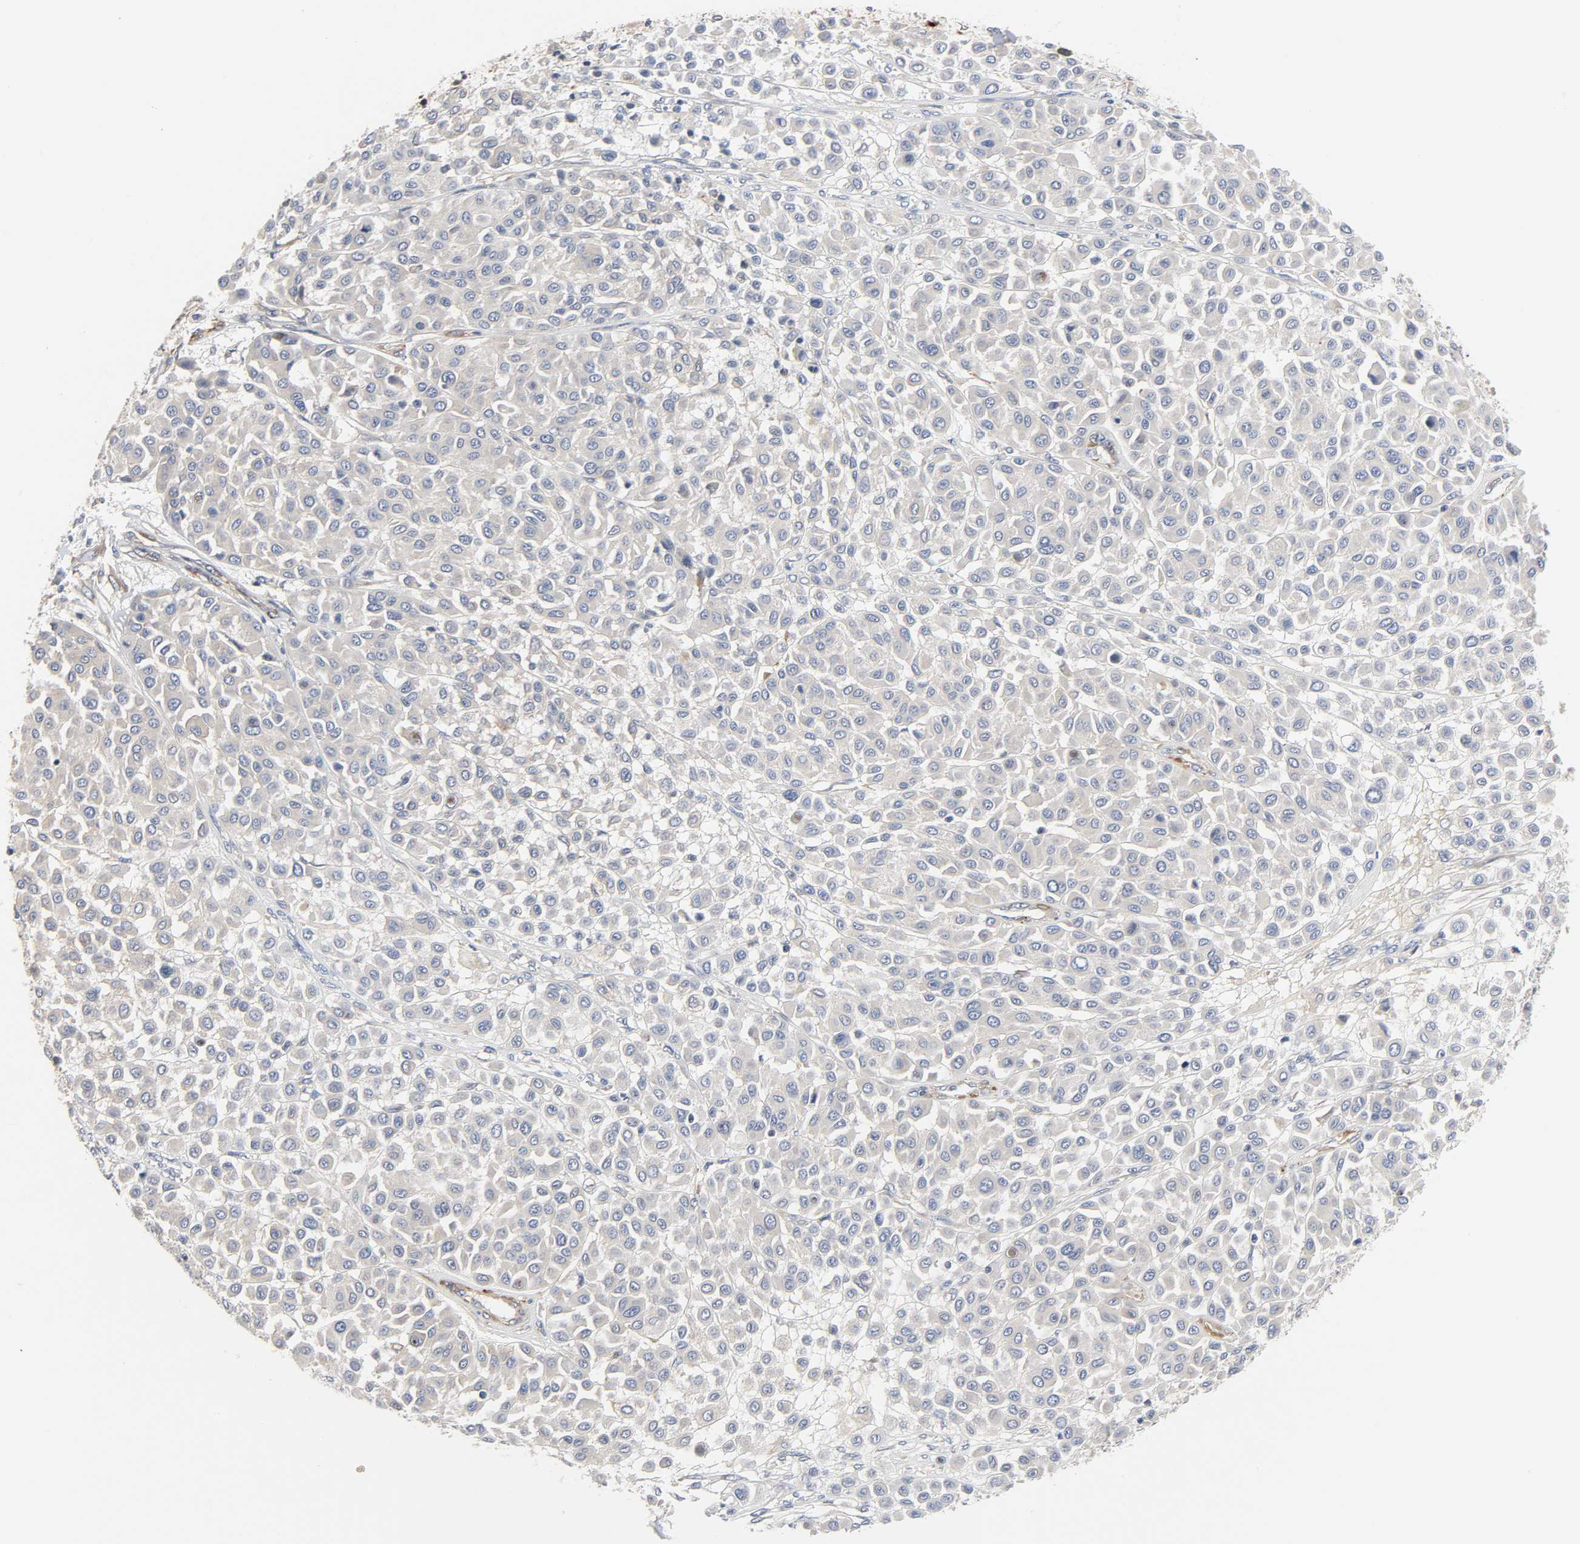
{"staining": {"intensity": "negative", "quantity": "none", "location": "none"}, "tissue": "melanoma", "cell_type": "Tumor cells", "image_type": "cancer", "snomed": [{"axis": "morphology", "description": "Malignant melanoma, Metastatic site"}, {"axis": "topography", "description": "Soft tissue"}], "caption": "Melanoma stained for a protein using immunohistochemistry (IHC) demonstrates no expression tumor cells.", "gene": "ARHGAP1", "patient": {"sex": "male", "age": 41}}